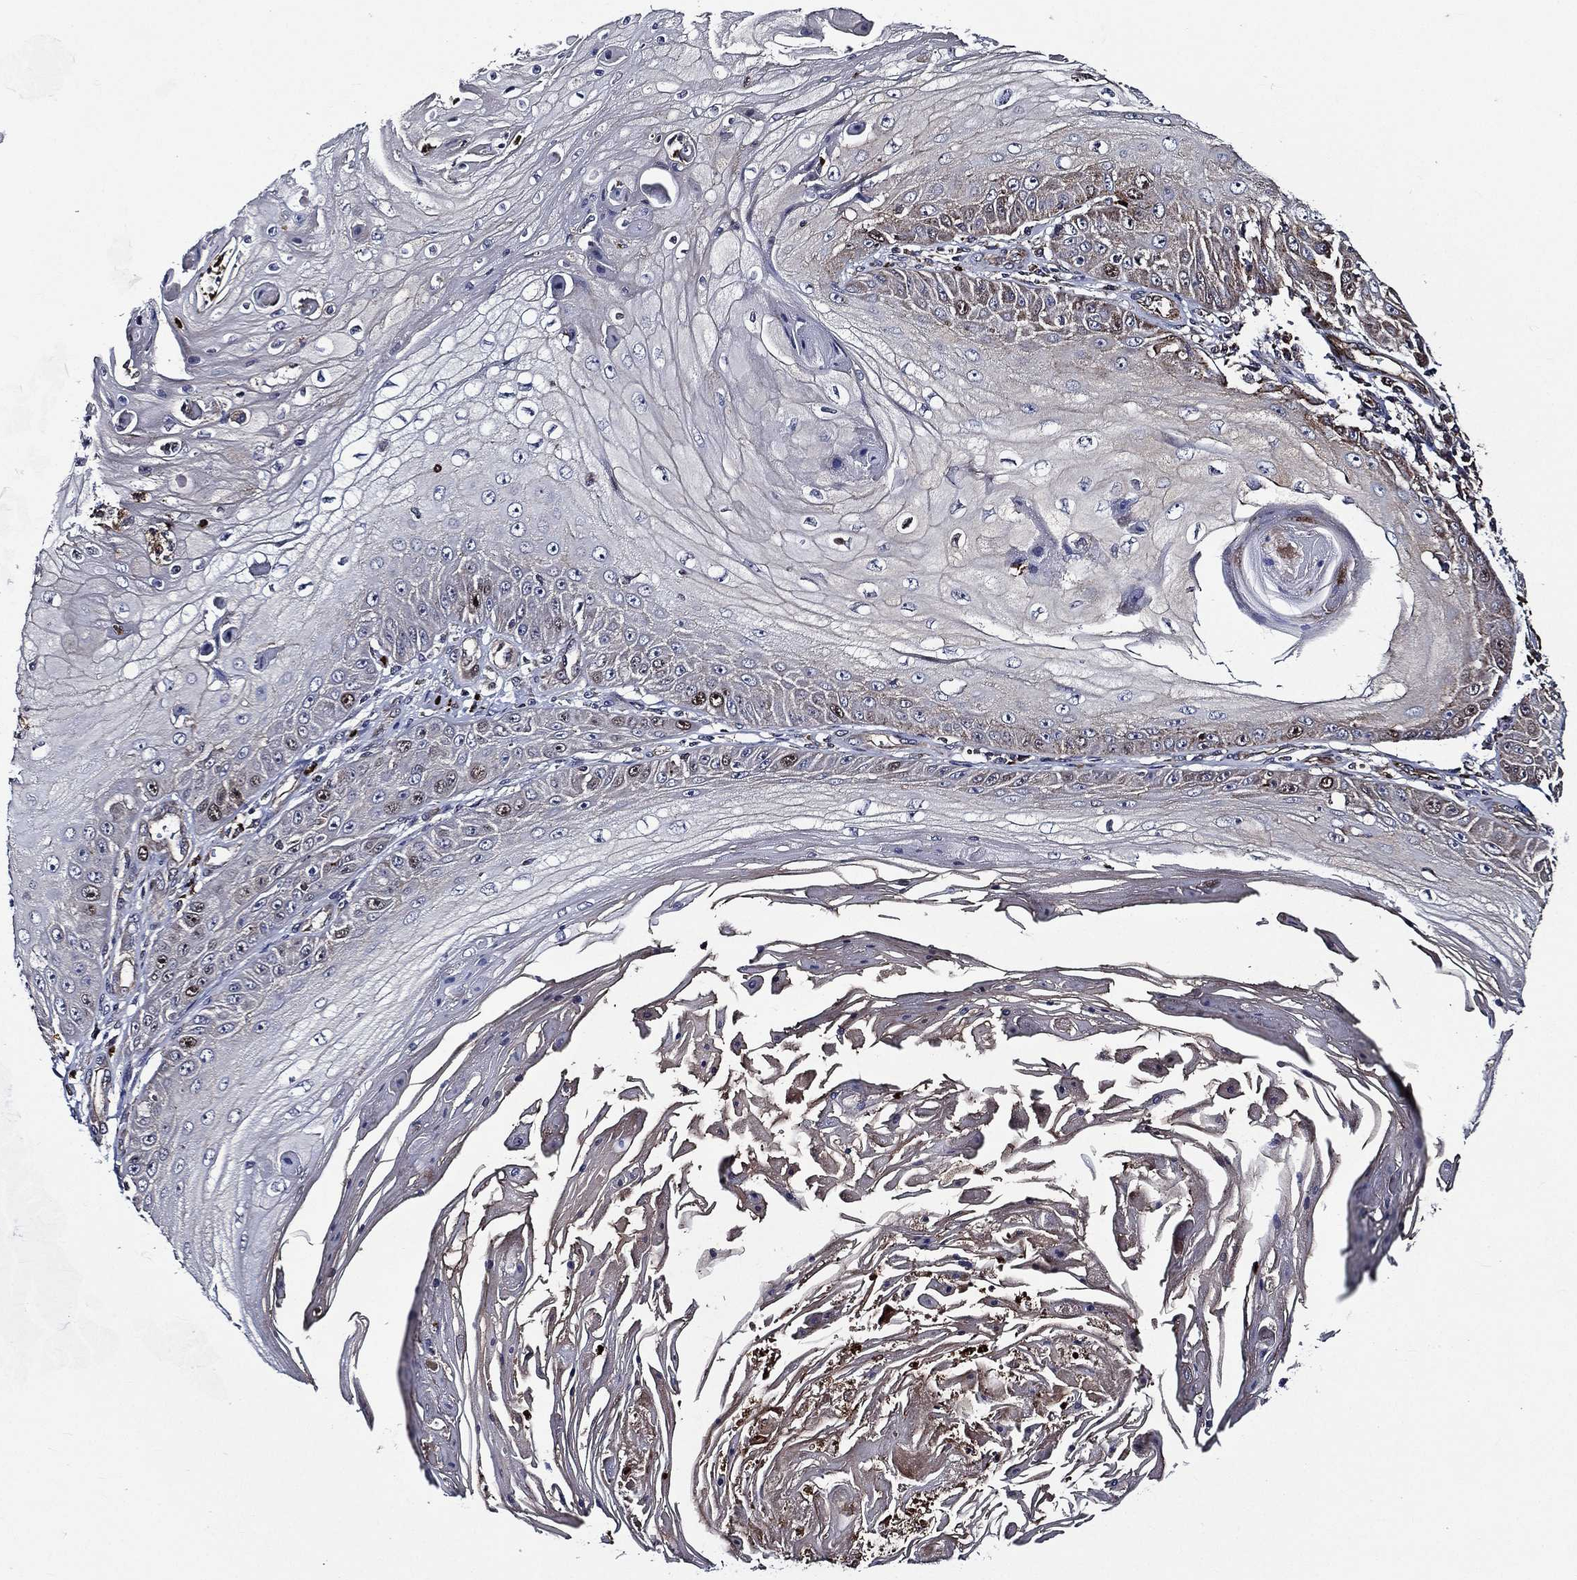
{"staining": {"intensity": "moderate", "quantity": "<25%", "location": "nuclear"}, "tissue": "skin cancer", "cell_type": "Tumor cells", "image_type": "cancer", "snomed": [{"axis": "morphology", "description": "Squamous cell carcinoma, NOS"}, {"axis": "topography", "description": "Skin"}], "caption": "Skin cancer stained with immunohistochemistry displays moderate nuclear positivity in about <25% of tumor cells.", "gene": "KIF20B", "patient": {"sex": "male", "age": 70}}